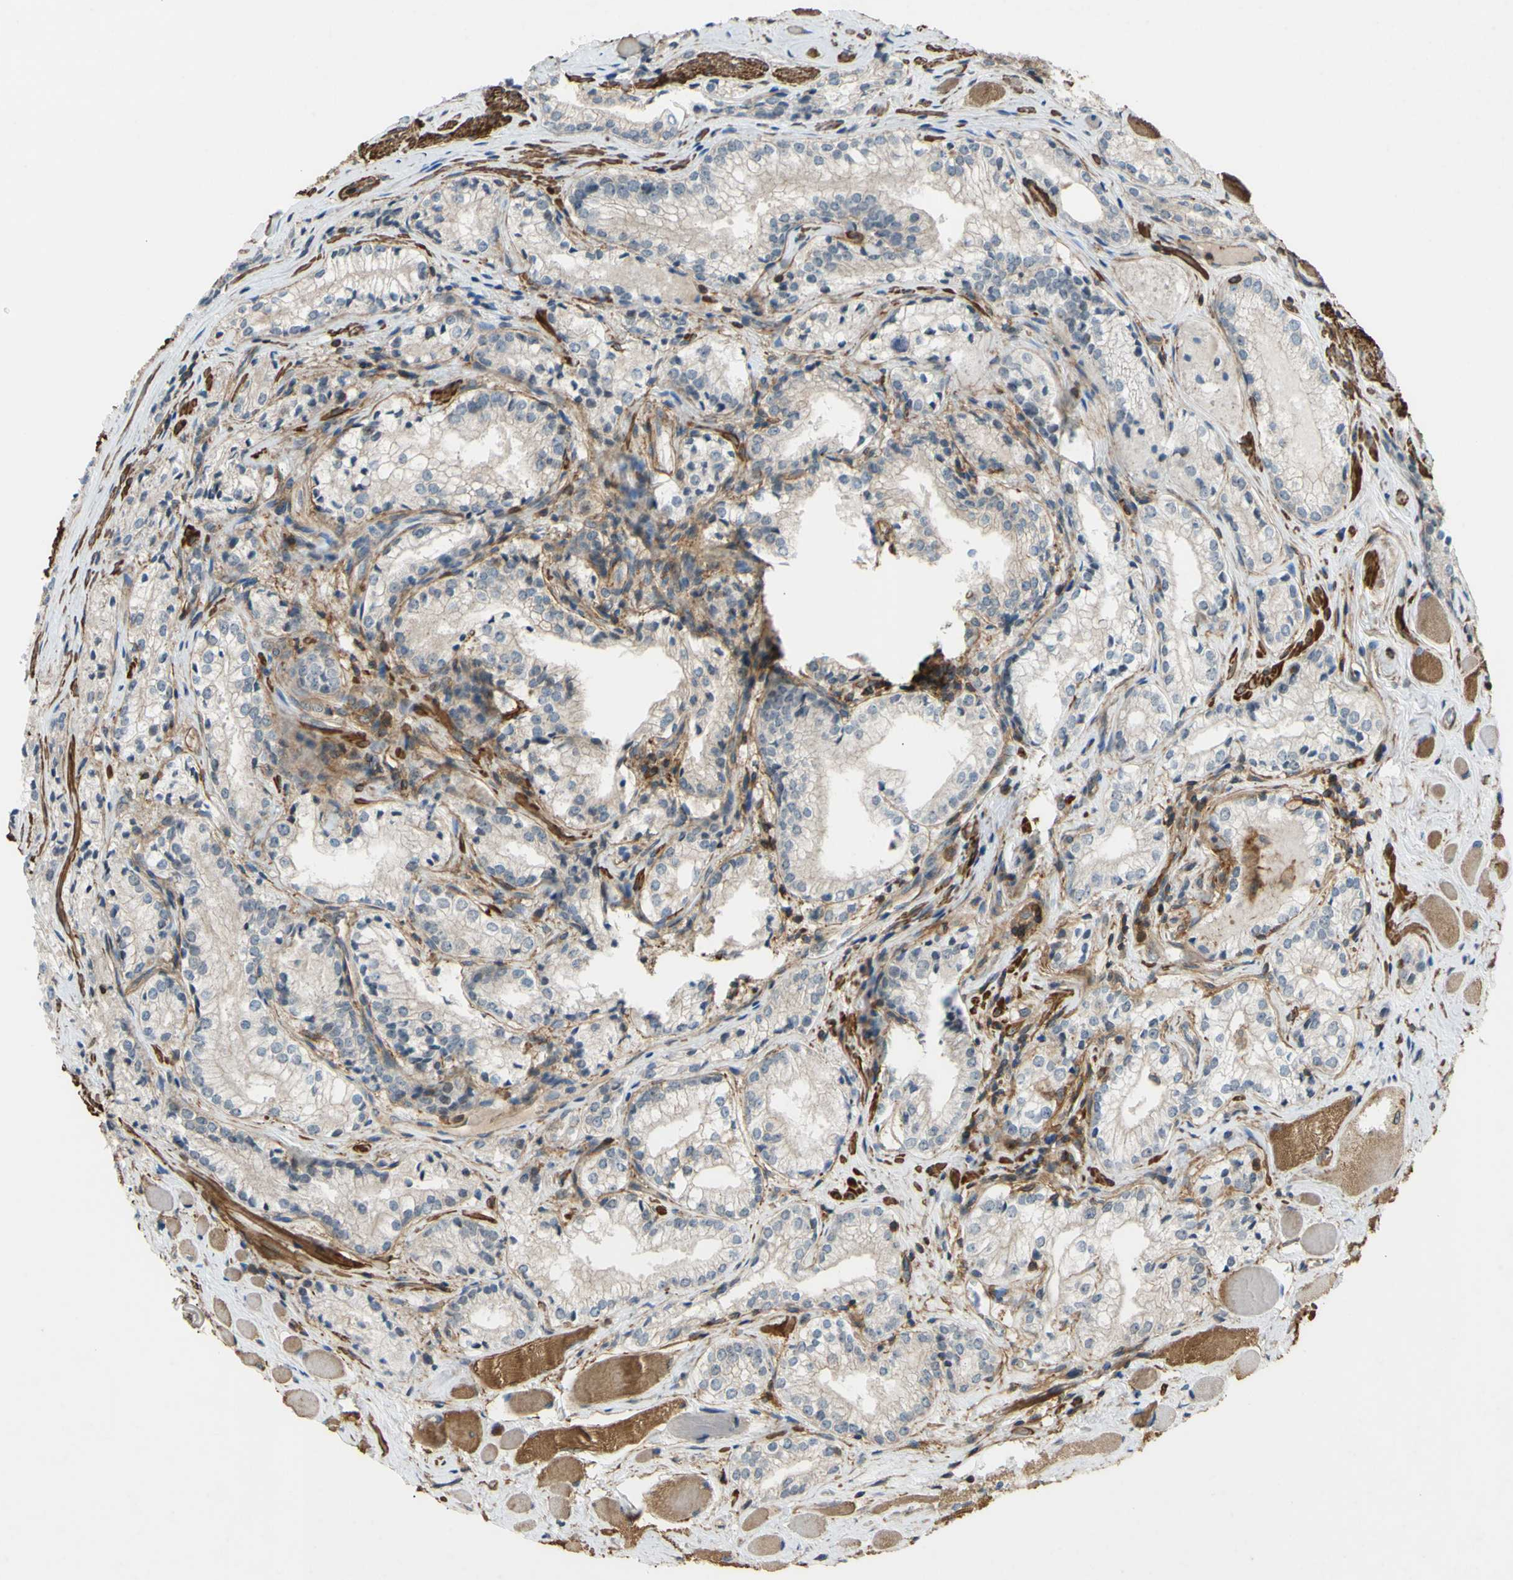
{"staining": {"intensity": "moderate", "quantity": "<25%", "location": "cytoplasmic/membranous"}, "tissue": "prostate cancer", "cell_type": "Tumor cells", "image_type": "cancer", "snomed": [{"axis": "morphology", "description": "Adenocarcinoma, Low grade"}, {"axis": "topography", "description": "Prostate"}], "caption": "IHC histopathology image of human prostate cancer (low-grade adenocarcinoma) stained for a protein (brown), which displays low levels of moderate cytoplasmic/membranous expression in about <25% of tumor cells.", "gene": "ADD3", "patient": {"sex": "male", "age": 60}}